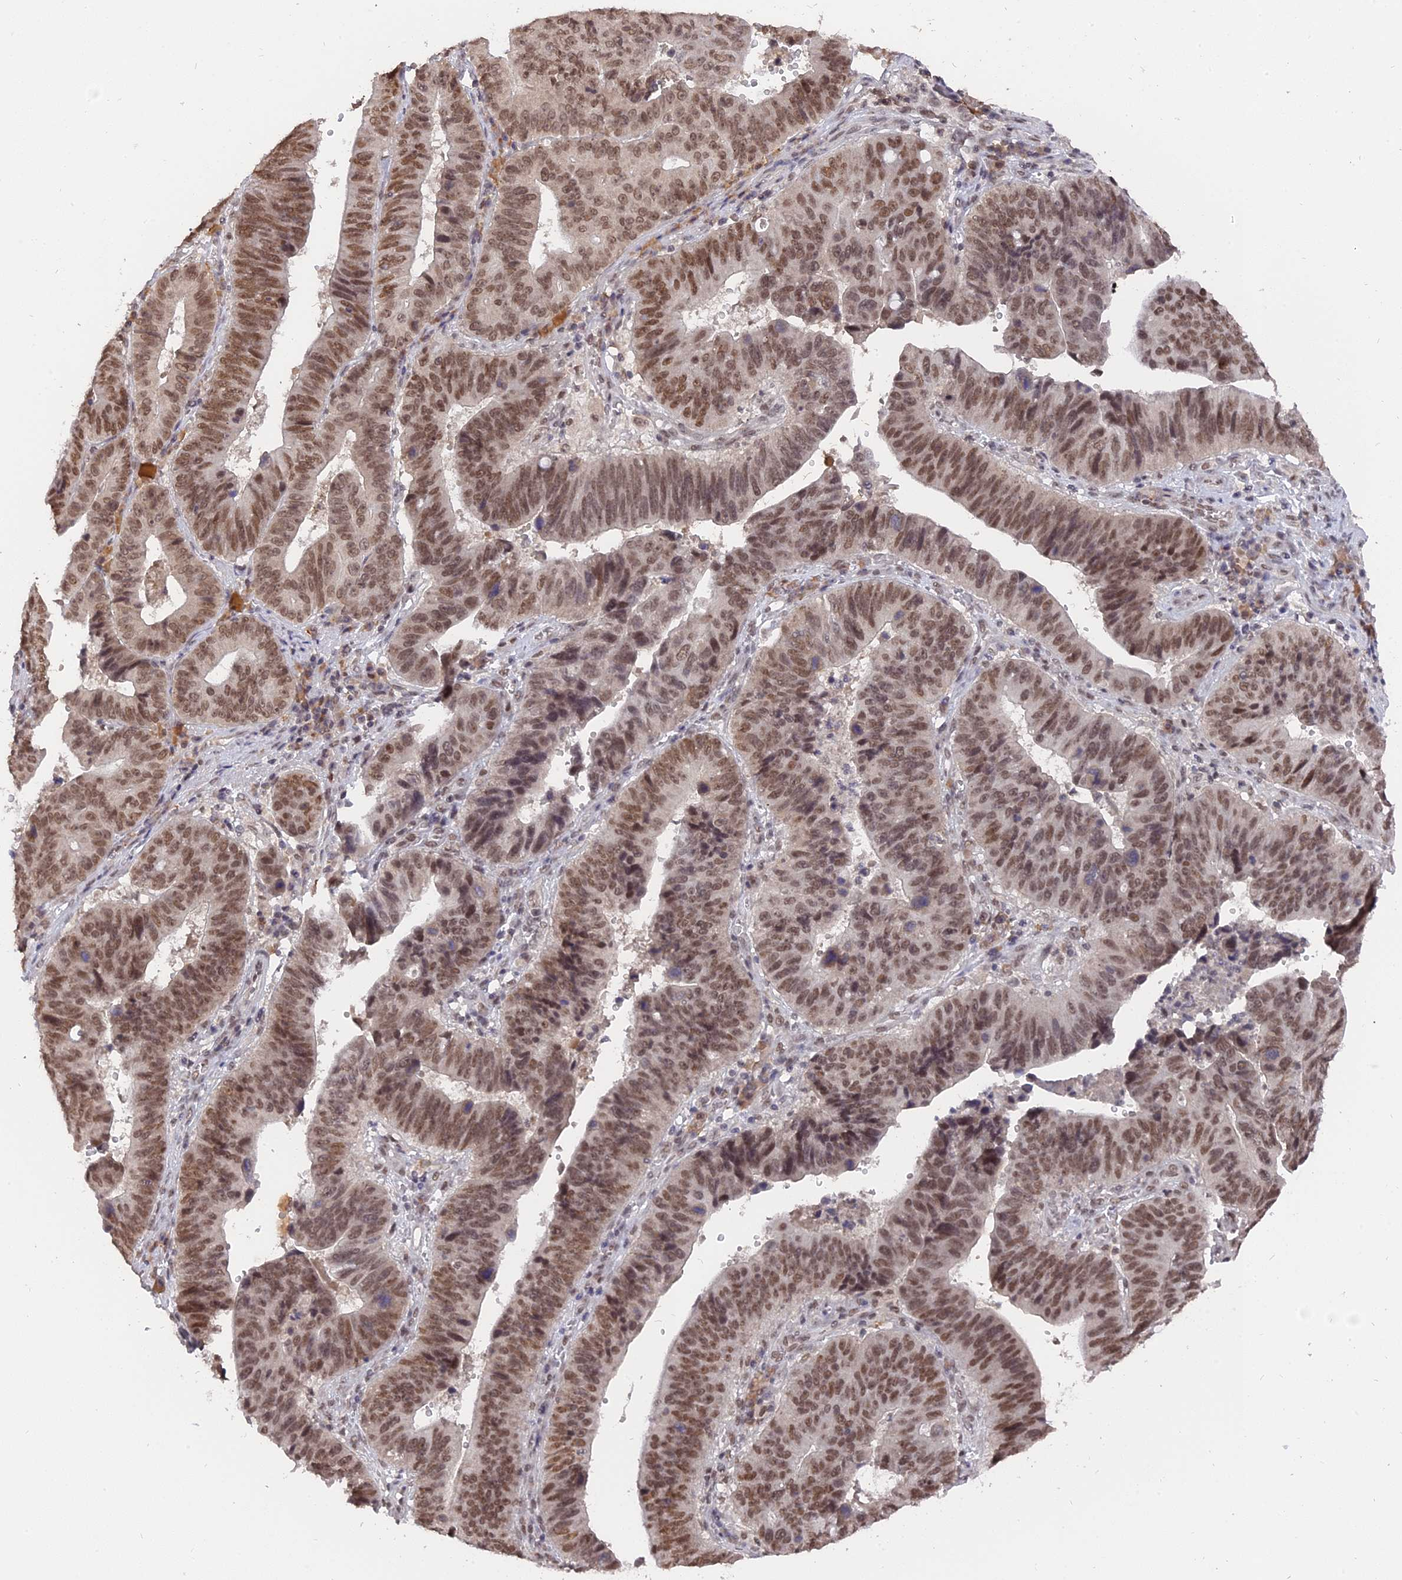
{"staining": {"intensity": "moderate", "quantity": ">75%", "location": "nuclear"}, "tissue": "stomach cancer", "cell_type": "Tumor cells", "image_type": "cancer", "snomed": [{"axis": "morphology", "description": "Adenocarcinoma, NOS"}, {"axis": "topography", "description": "Stomach"}], "caption": "Immunohistochemistry (IHC) of stomach cancer (adenocarcinoma) exhibits medium levels of moderate nuclear expression in about >75% of tumor cells.", "gene": "NR1H3", "patient": {"sex": "male", "age": 59}}